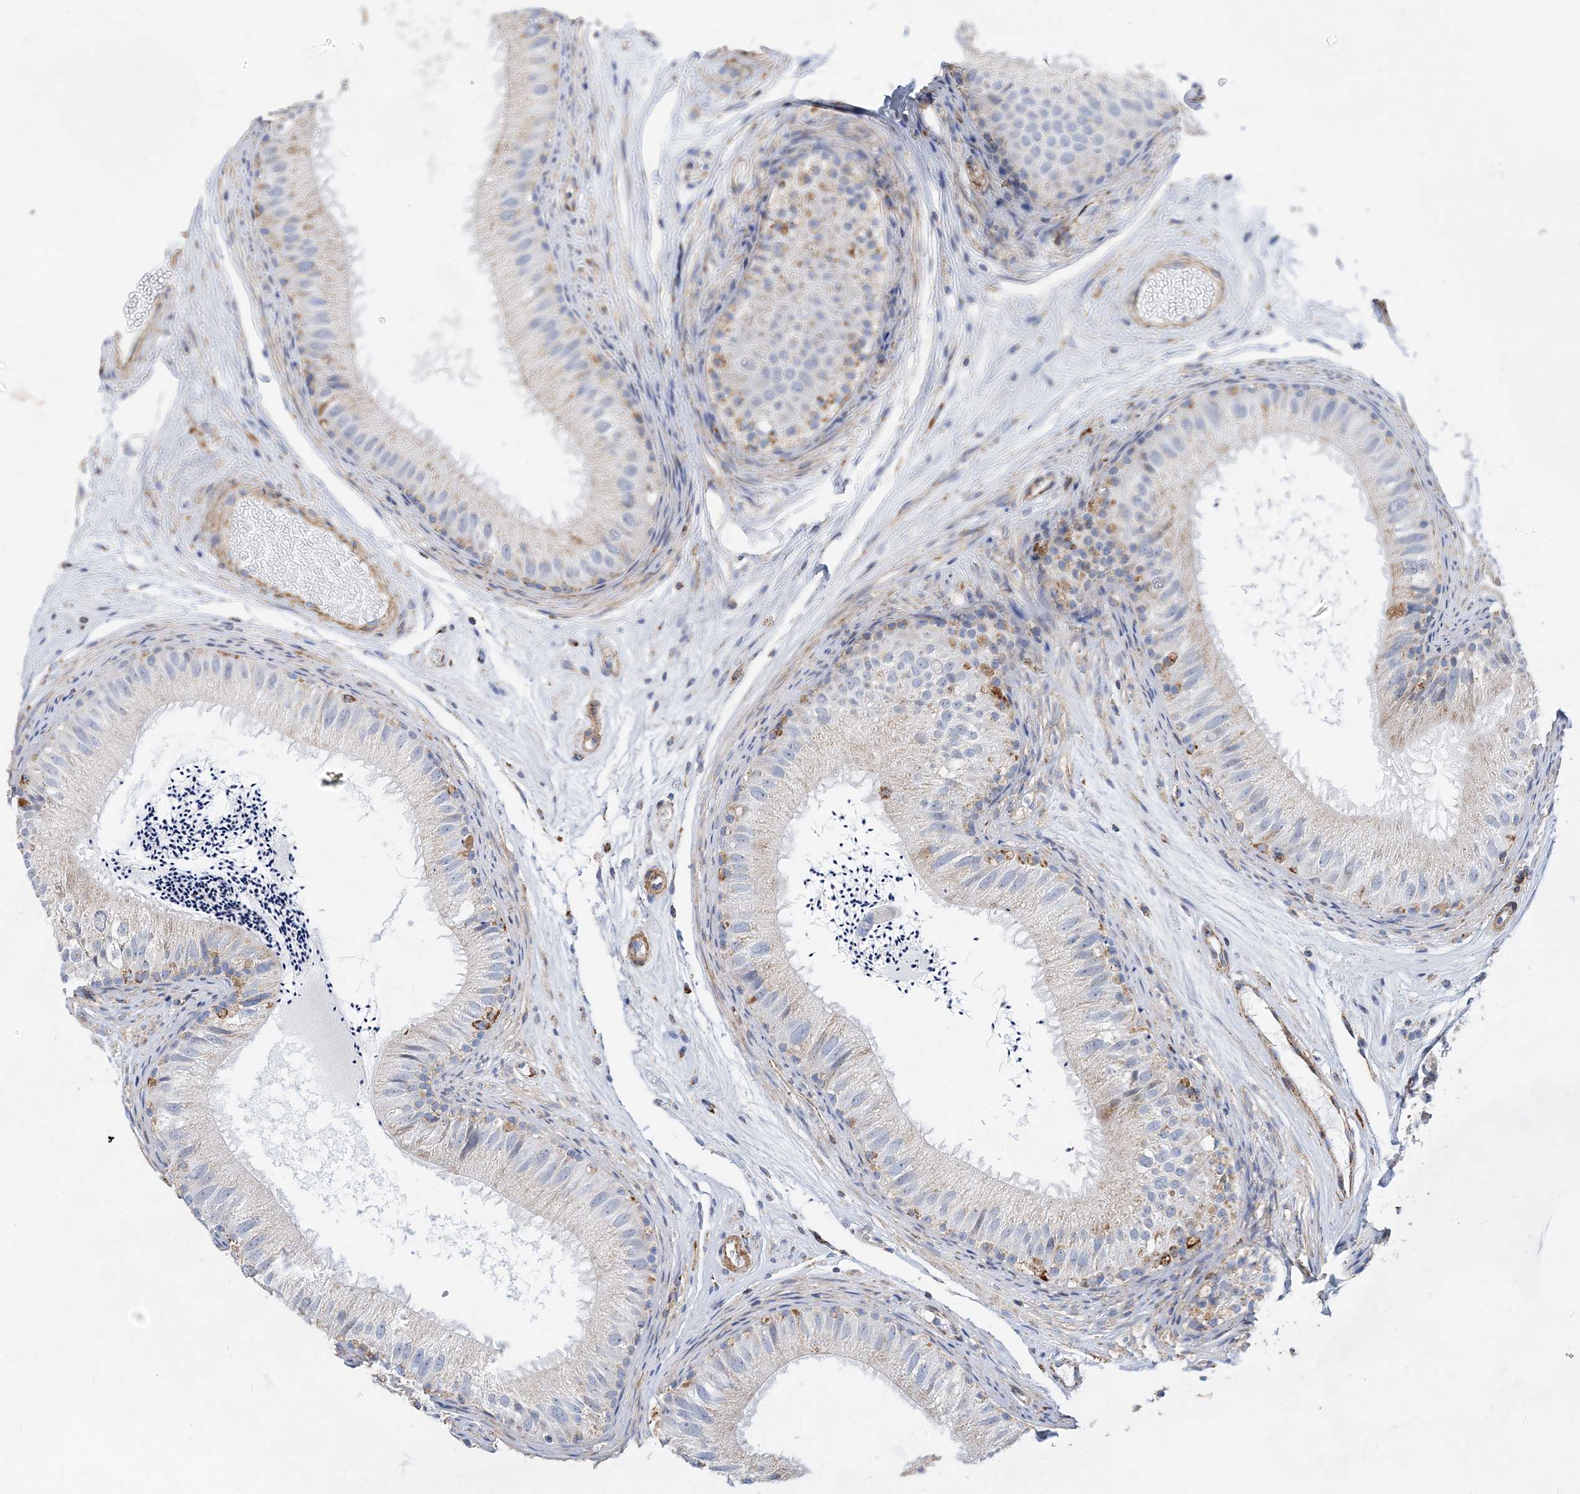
{"staining": {"intensity": "moderate", "quantity": "<25%", "location": "cytoplasmic/membranous"}, "tissue": "epididymis", "cell_type": "Glandular cells", "image_type": "normal", "snomed": [{"axis": "morphology", "description": "Normal tissue, NOS"}, {"axis": "topography", "description": "Epididymis"}], "caption": "Immunohistochemistry (IHC) photomicrograph of unremarkable epididymis: epididymis stained using IHC exhibits low levels of moderate protein expression localized specifically in the cytoplasmic/membranous of glandular cells, appearing as a cytoplasmic/membranous brown color.", "gene": "ACOT9", "patient": {"sex": "male", "age": 77}}